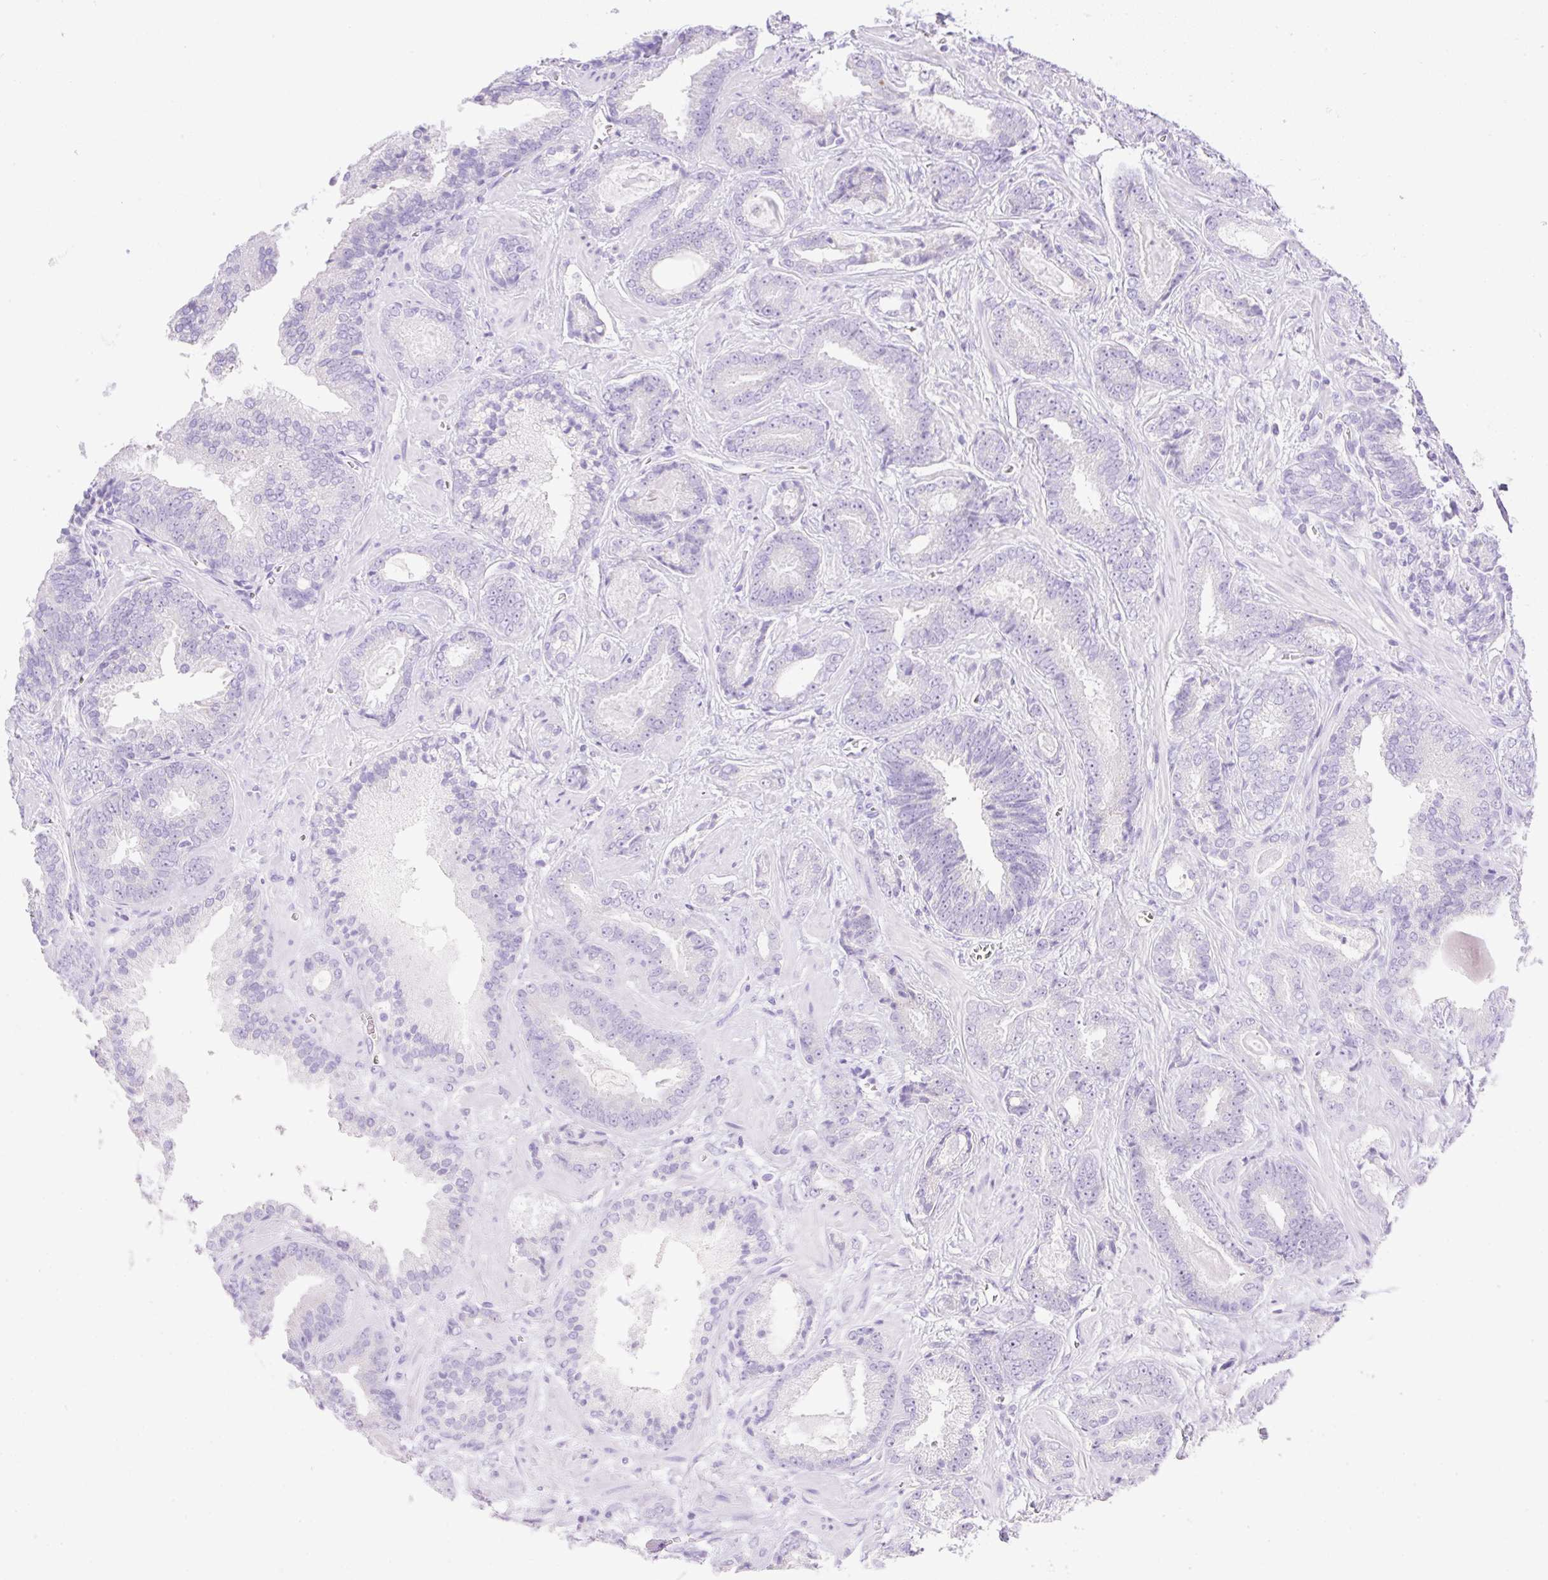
{"staining": {"intensity": "negative", "quantity": "none", "location": "none"}, "tissue": "prostate cancer", "cell_type": "Tumor cells", "image_type": "cancer", "snomed": [{"axis": "morphology", "description": "Adenocarcinoma, Low grade"}, {"axis": "topography", "description": "Prostate"}], "caption": "A high-resolution image shows immunohistochemistry (IHC) staining of prostate cancer (low-grade adenocarcinoma), which exhibits no significant staining in tumor cells.", "gene": "CDX1", "patient": {"sex": "male", "age": 62}}